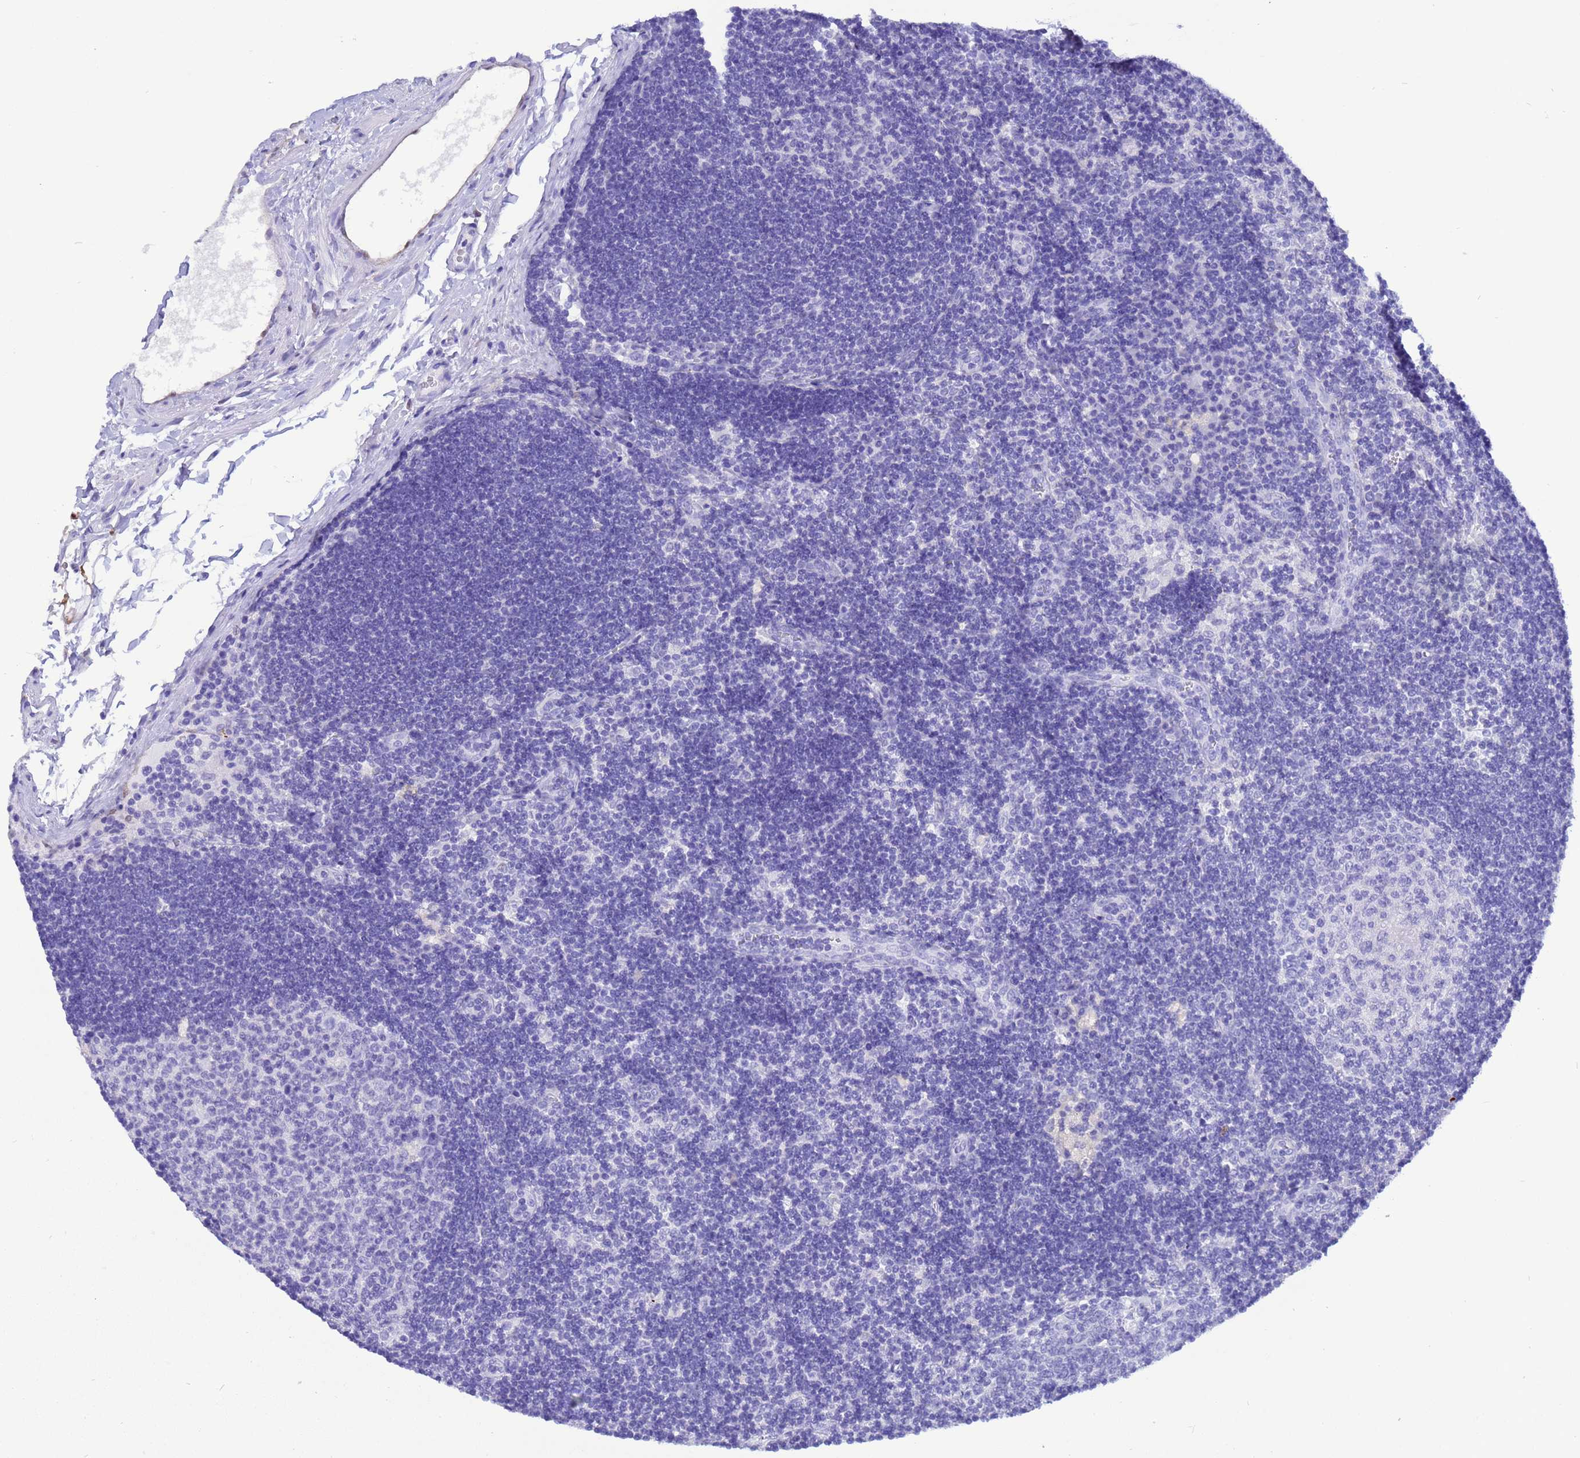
{"staining": {"intensity": "negative", "quantity": "none", "location": "none"}, "tissue": "lymph node", "cell_type": "Germinal center cells", "image_type": "normal", "snomed": [{"axis": "morphology", "description": "Normal tissue, NOS"}, {"axis": "topography", "description": "Lymph node"}], "caption": "The immunohistochemistry (IHC) photomicrograph has no significant positivity in germinal center cells of lymph node.", "gene": "AKR1C2", "patient": {"sex": "male", "age": 24}}